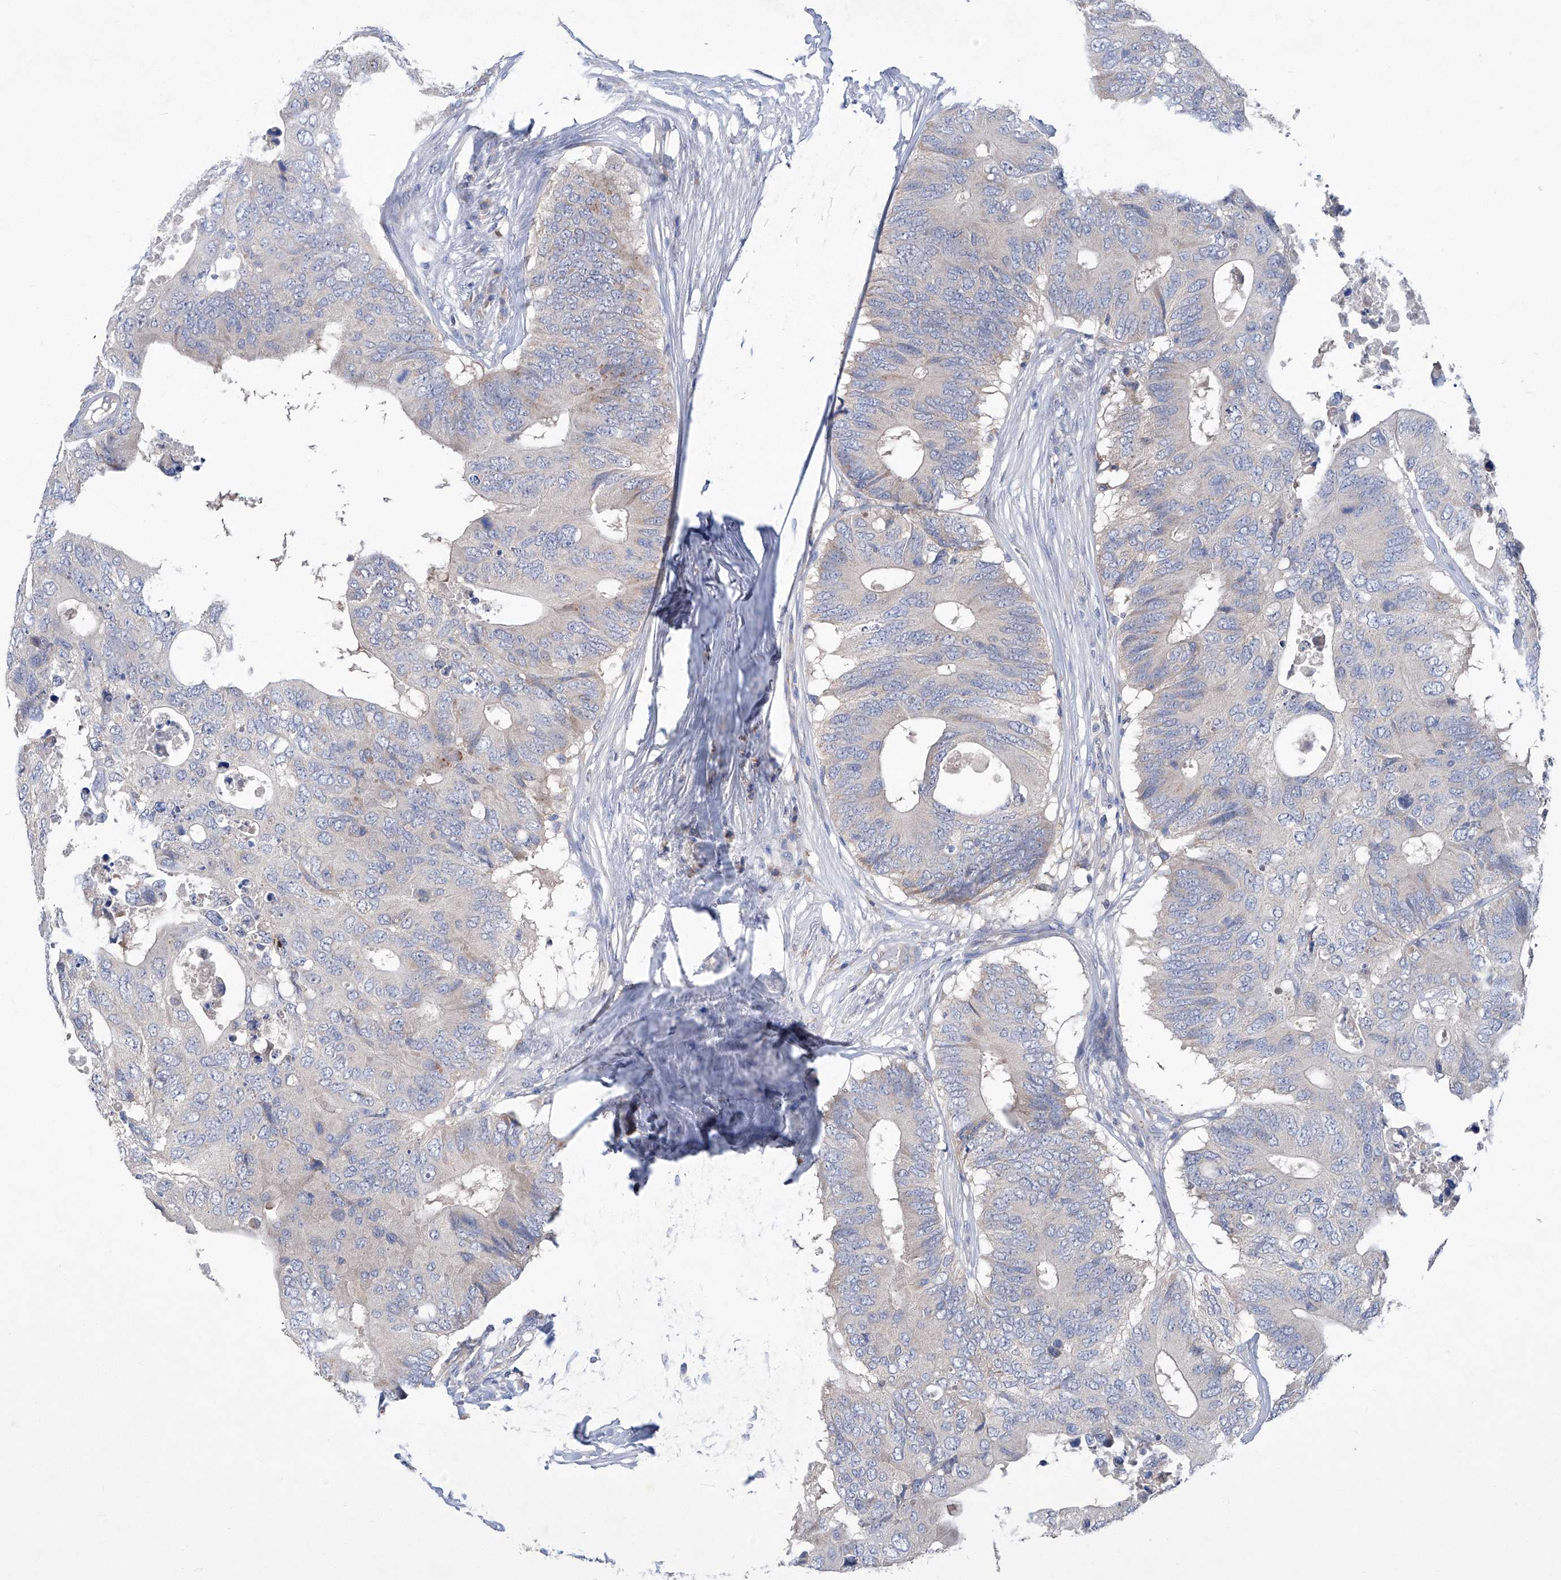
{"staining": {"intensity": "negative", "quantity": "none", "location": "none"}, "tissue": "colorectal cancer", "cell_type": "Tumor cells", "image_type": "cancer", "snomed": [{"axis": "morphology", "description": "Adenocarcinoma, NOS"}, {"axis": "topography", "description": "Colon"}], "caption": "Immunohistochemical staining of human colorectal adenocarcinoma displays no significant staining in tumor cells.", "gene": "SBK2", "patient": {"sex": "male", "age": 71}}